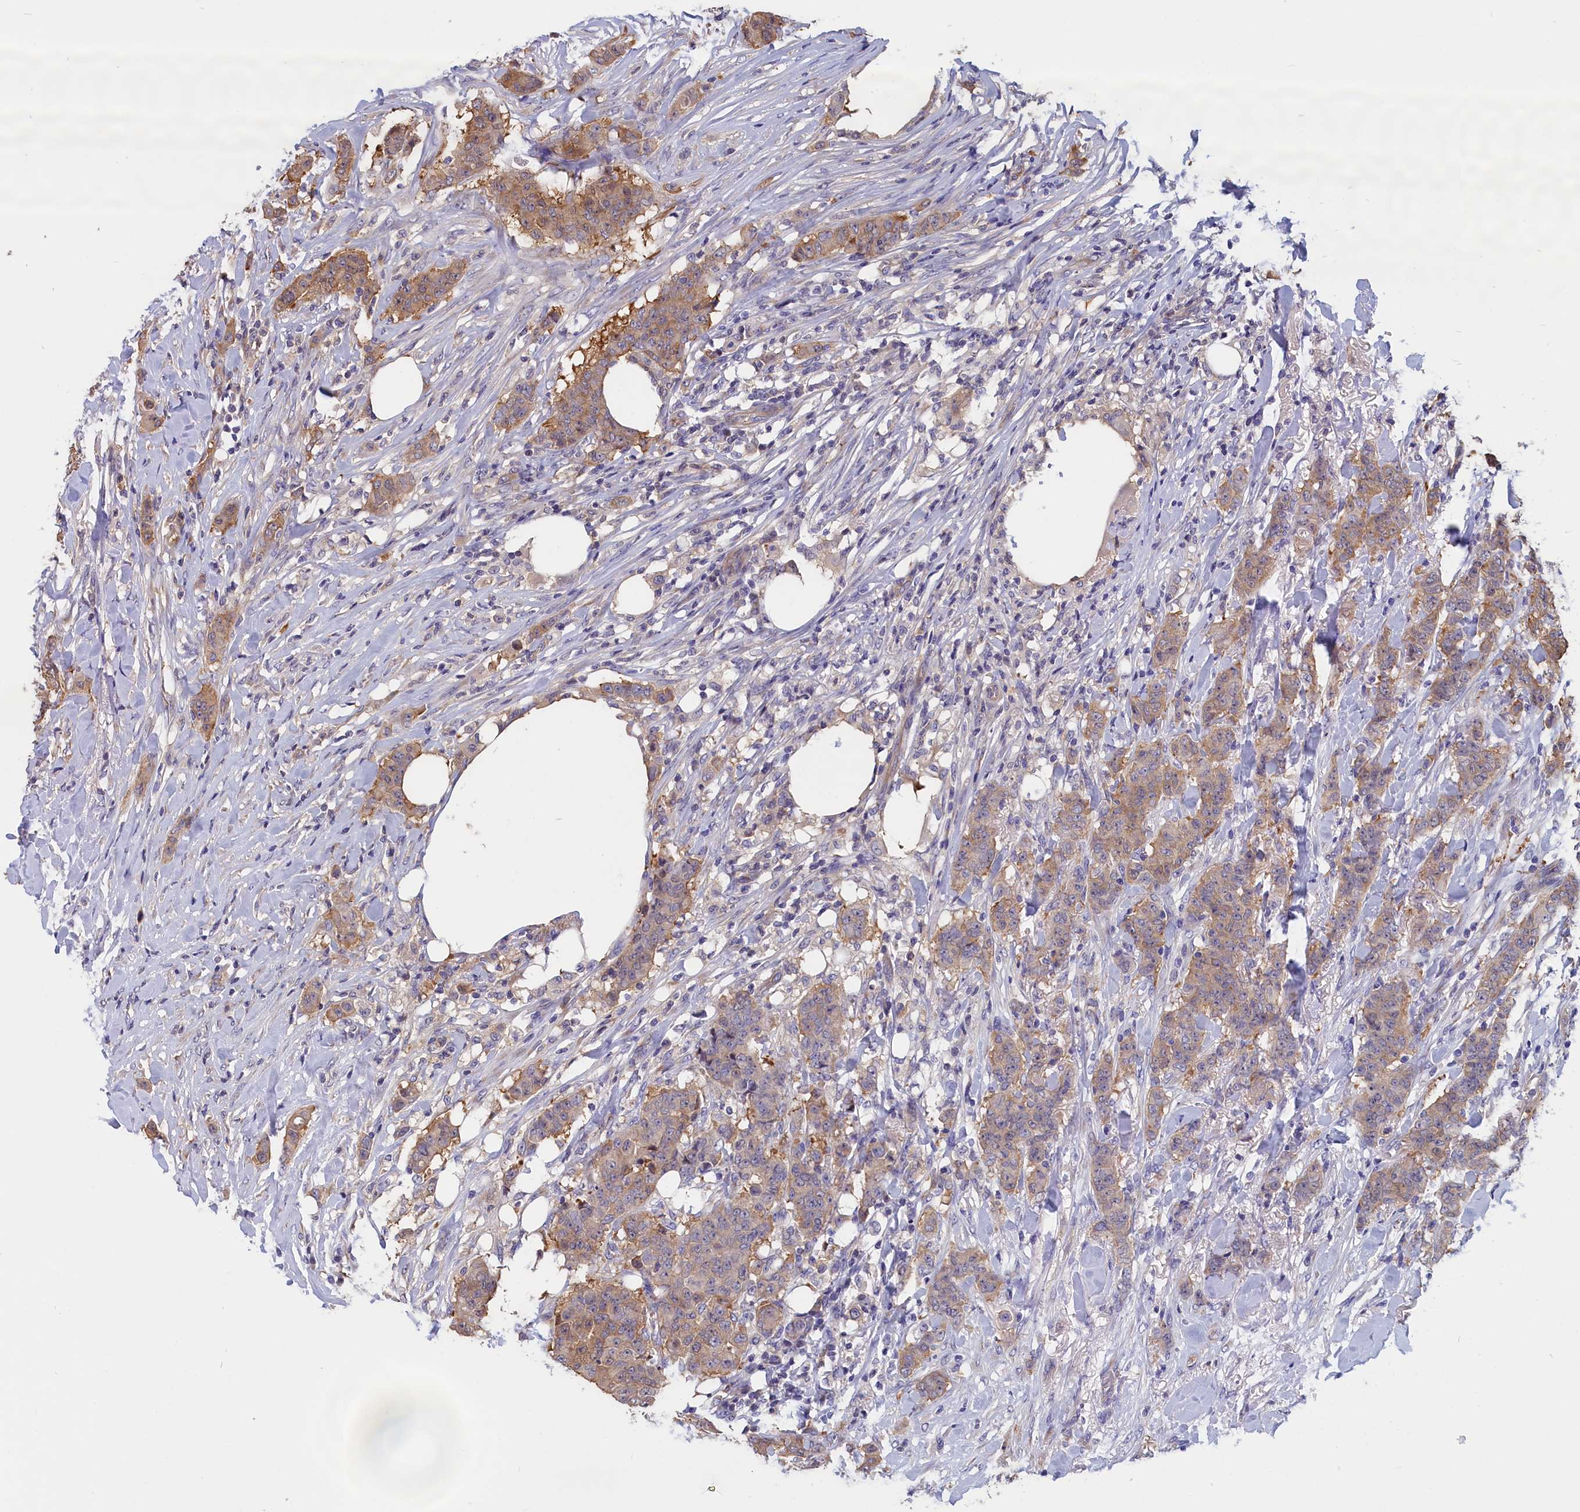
{"staining": {"intensity": "moderate", "quantity": "<25%", "location": "cytoplasmic/membranous"}, "tissue": "breast cancer", "cell_type": "Tumor cells", "image_type": "cancer", "snomed": [{"axis": "morphology", "description": "Duct carcinoma"}, {"axis": "topography", "description": "Breast"}], "caption": "This histopathology image reveals immunohistochemistry staining of human invasive ductal carcinoma (breast), with low moderate cytoplasmic/membranous staining in approximately <25% of tumor cells.", "gene": "ABCC8", "patient": {"sex": "female", "age": 40}}